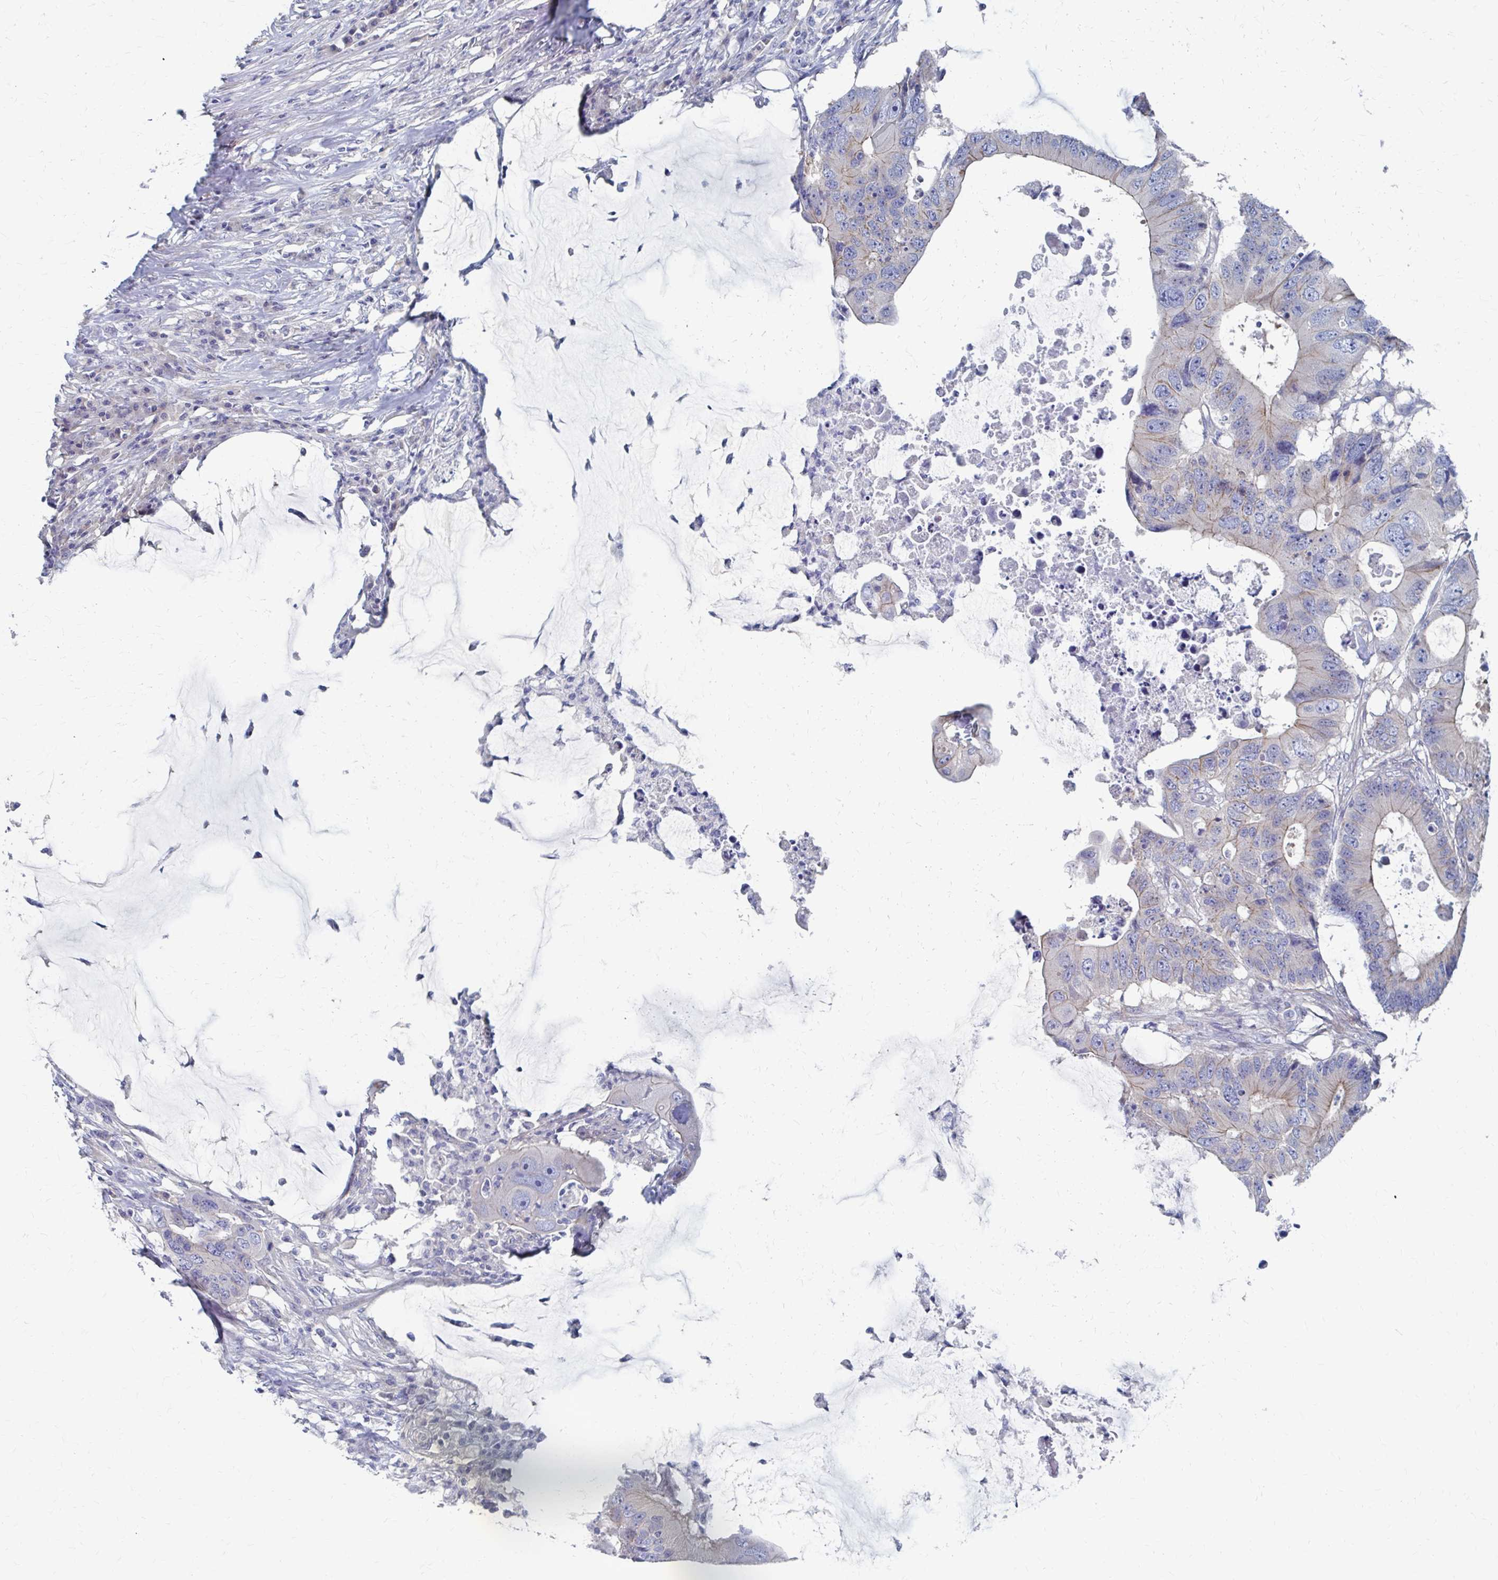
{"staining": {"intensity": "weak", "quantity": "<25%", "location": "cytoplasmic/membranous"}, "tissue": "colorectal cancer", "cell_type": "Tumor cells", "image_type": "cancer", "snomed": [{"axis": "morphology", "description": "Adenocarcinoma, NOS"}, {"axis": "topography", "description": "Colon"}], "caption": "Tumor cells are negative for brown protein staining in colorectal cancer. (Brightfield microscopy of DAB (3,3'-diaminobenzidine) IHC at high magnification).", "gene": "PLEKHG7", "patient": {"sex": "male", "age": 71}}